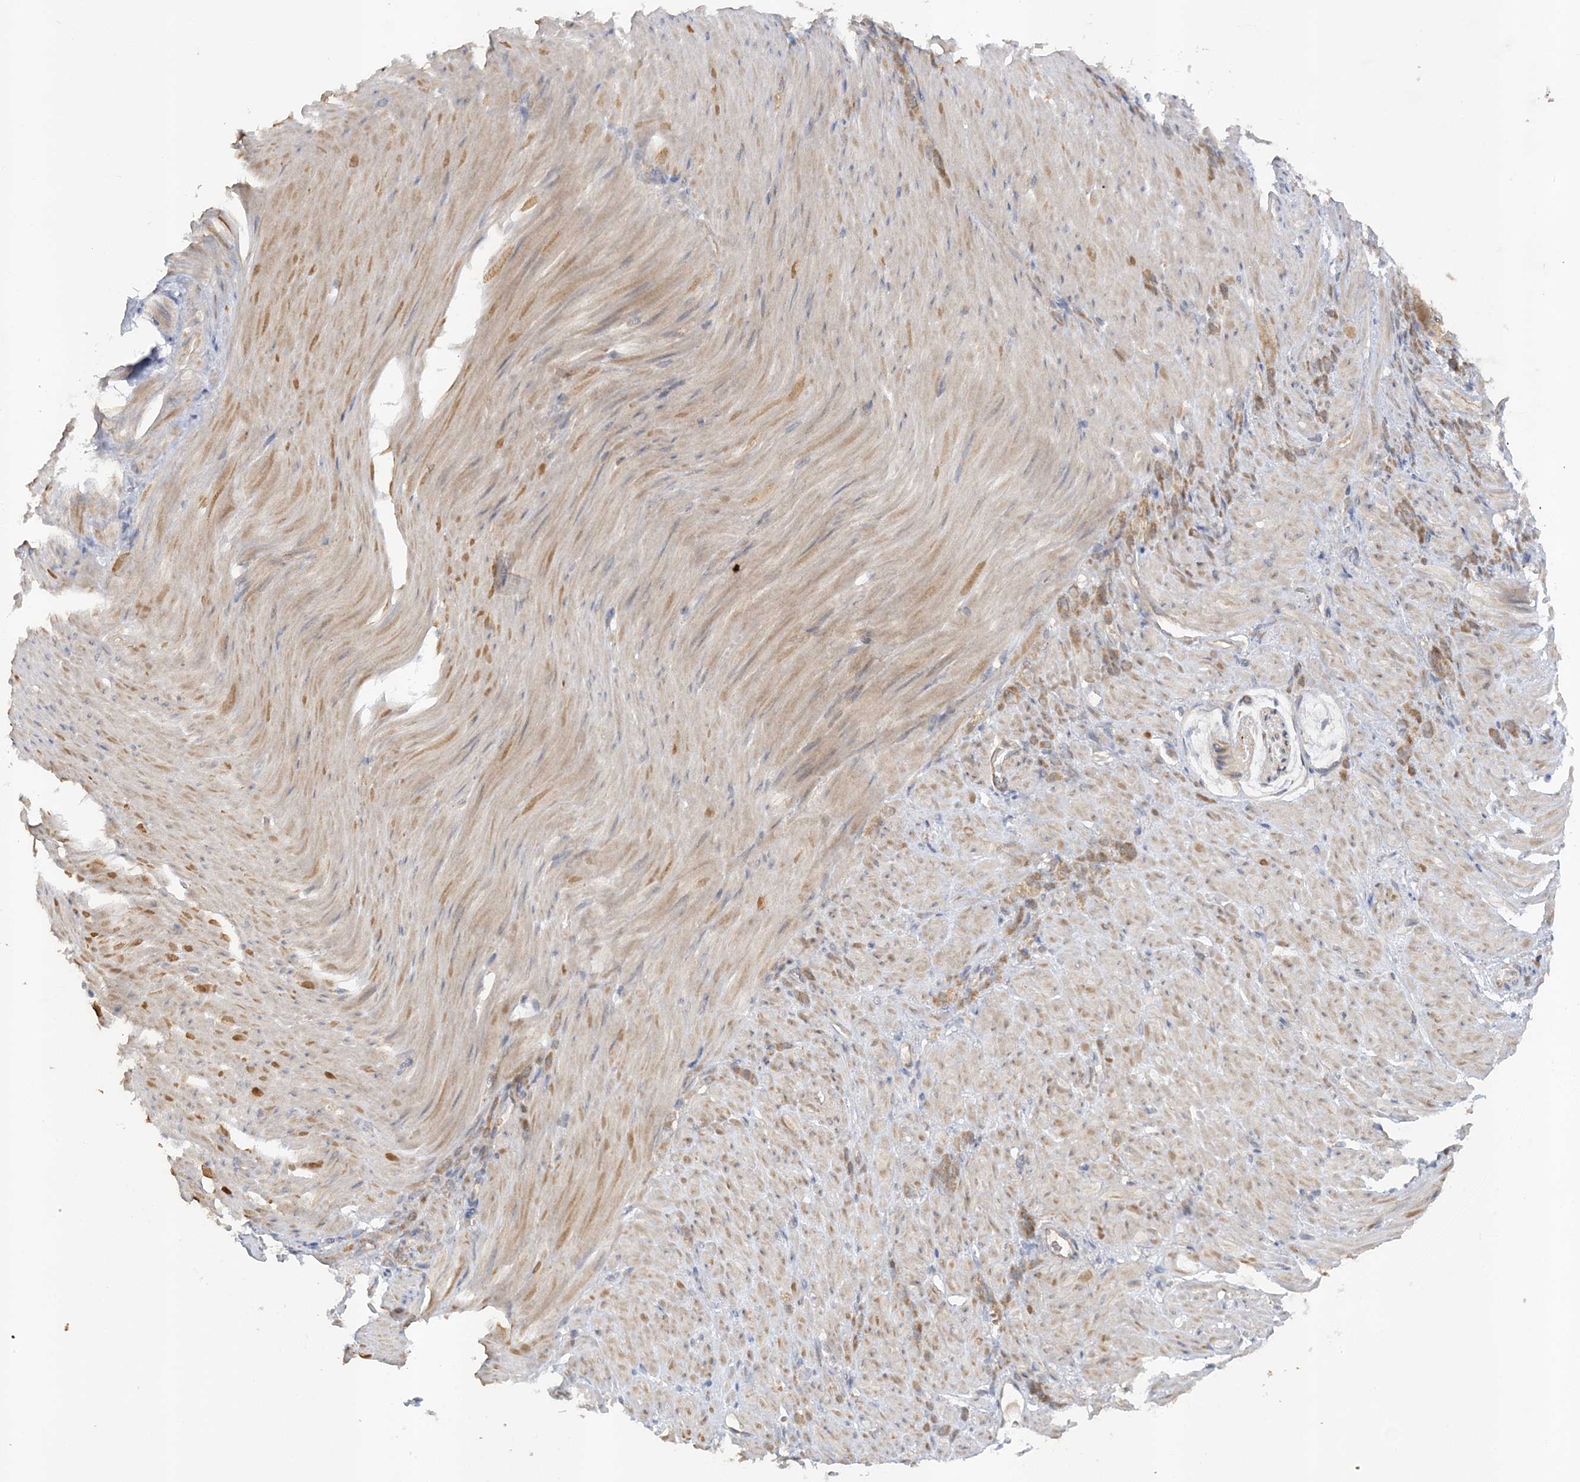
{"staining": {"intensity": "moderate", "quantity": ">75%", "location": "cytoplasmic/membranous"}, "tissue": "stomach cancer", "cell_type": "Tumor cells", "image_type": "cancer", "snomed": [{"axis": "morphology", "description": "Normal tissue, NOS"}, {"axis": "morphology", "description": "Adenocarcinoma, NOS"}, {"axis": "topography", "description": "Stomach"}], "caption": "Immunohistochemical staining of stomach cancer (adenocarcinoma) reveals medium levels of moderate cytoplasmic/membranous protein positivity in about >75% of tumor cells. The protein is shown in brown color, while the nuclei are stained blue.", "gene": "MMADHC", "patient": {"sex": "male", "age": 82}}